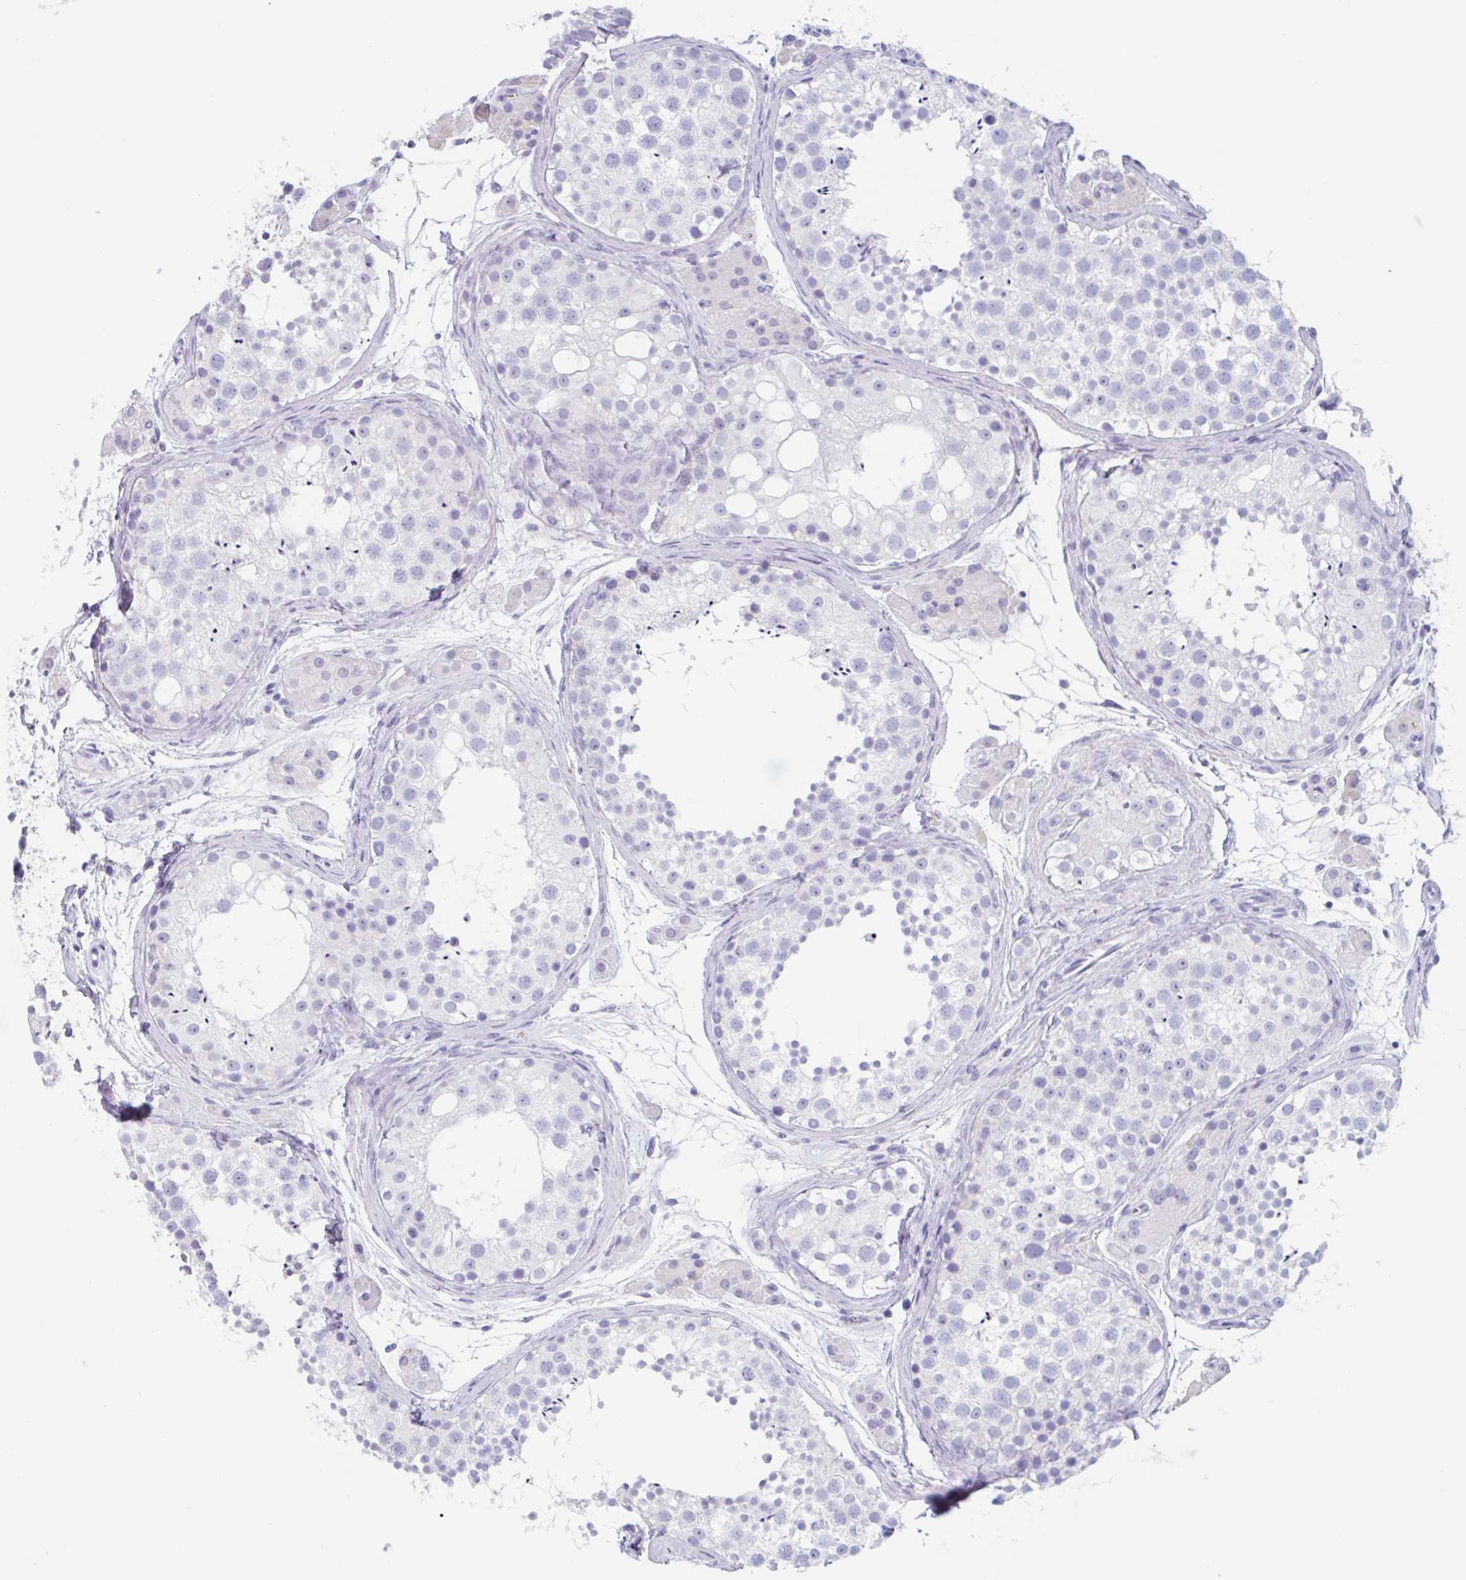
{"staining": {"intensity": "negative", "quantity": "none", "location": "none"}, "tissue": "testis", "cell_type": "Cells in seminiferous ducts", "image_type": "normal", "snomed": [{"axis": "morphology", "description": "Normal tissue, NOS"}, {"axis": "topography", "description": "Testis"}], "caption": "Cells in seminiferous ducts show no significant expression in benign testis.", "gene": "EMC4", "patient": {"sex": "male", "age": 41}}